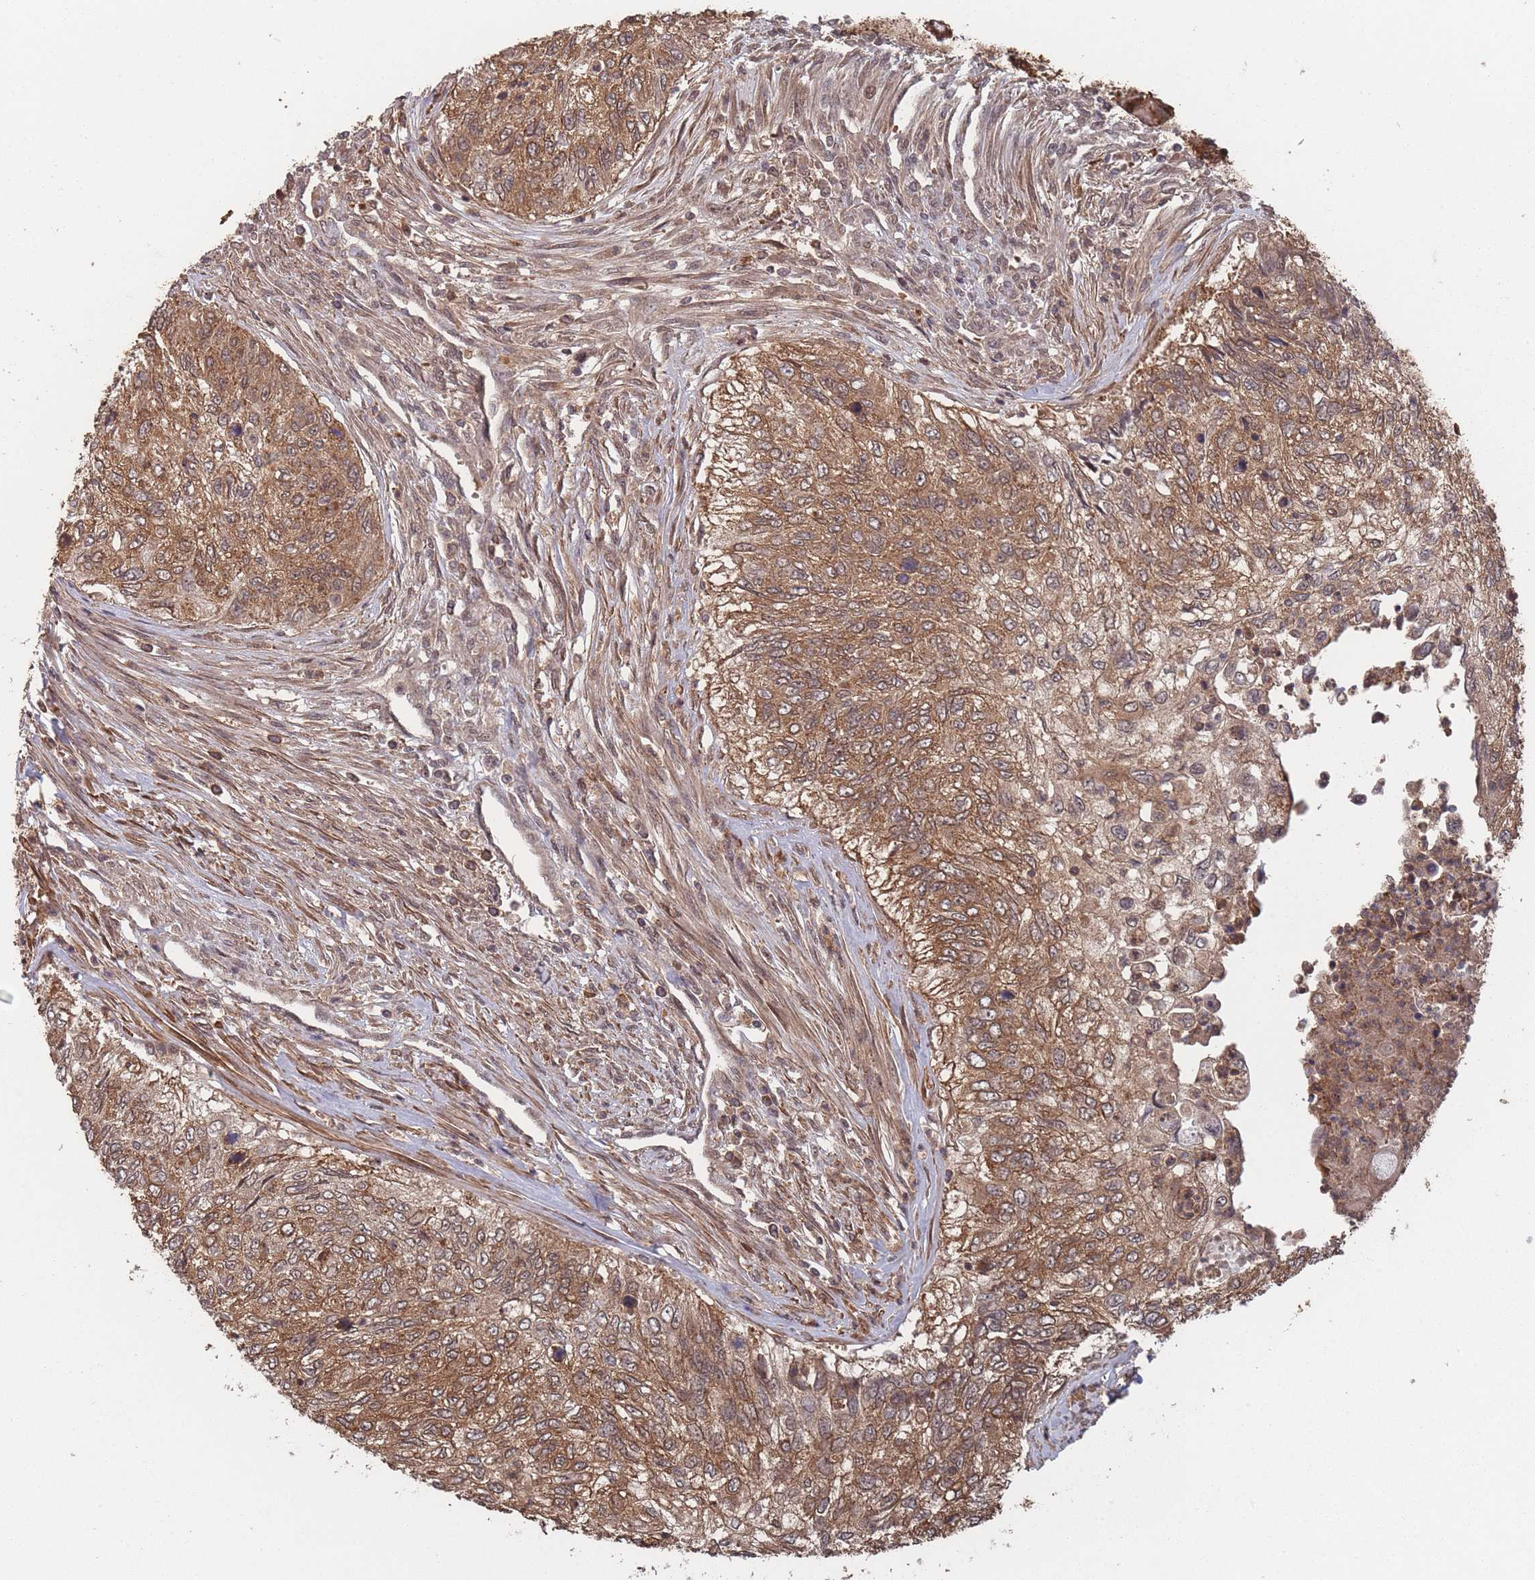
{"staining": {"intensity": "moderate", "quantity": ">75%", "location": "cytoplasmic/membranous"}, "tissue": "urothelial cancer", "cell_type": "Tumor cells", "image_type": "cancer", "snomed": [{"axis": "morphology", "description": "Urothelial carcinoma, High grade"}, {"axis": "topography", "description": "Urinary bladder"}], "caption": "A brown stain labels moderate cytoplasmic/membranous positivity of a protein in high-grade urothelial carcinoma tumor cells.", "gene": "SF3B1", "patient": {"sex": "female", "age": 60}}